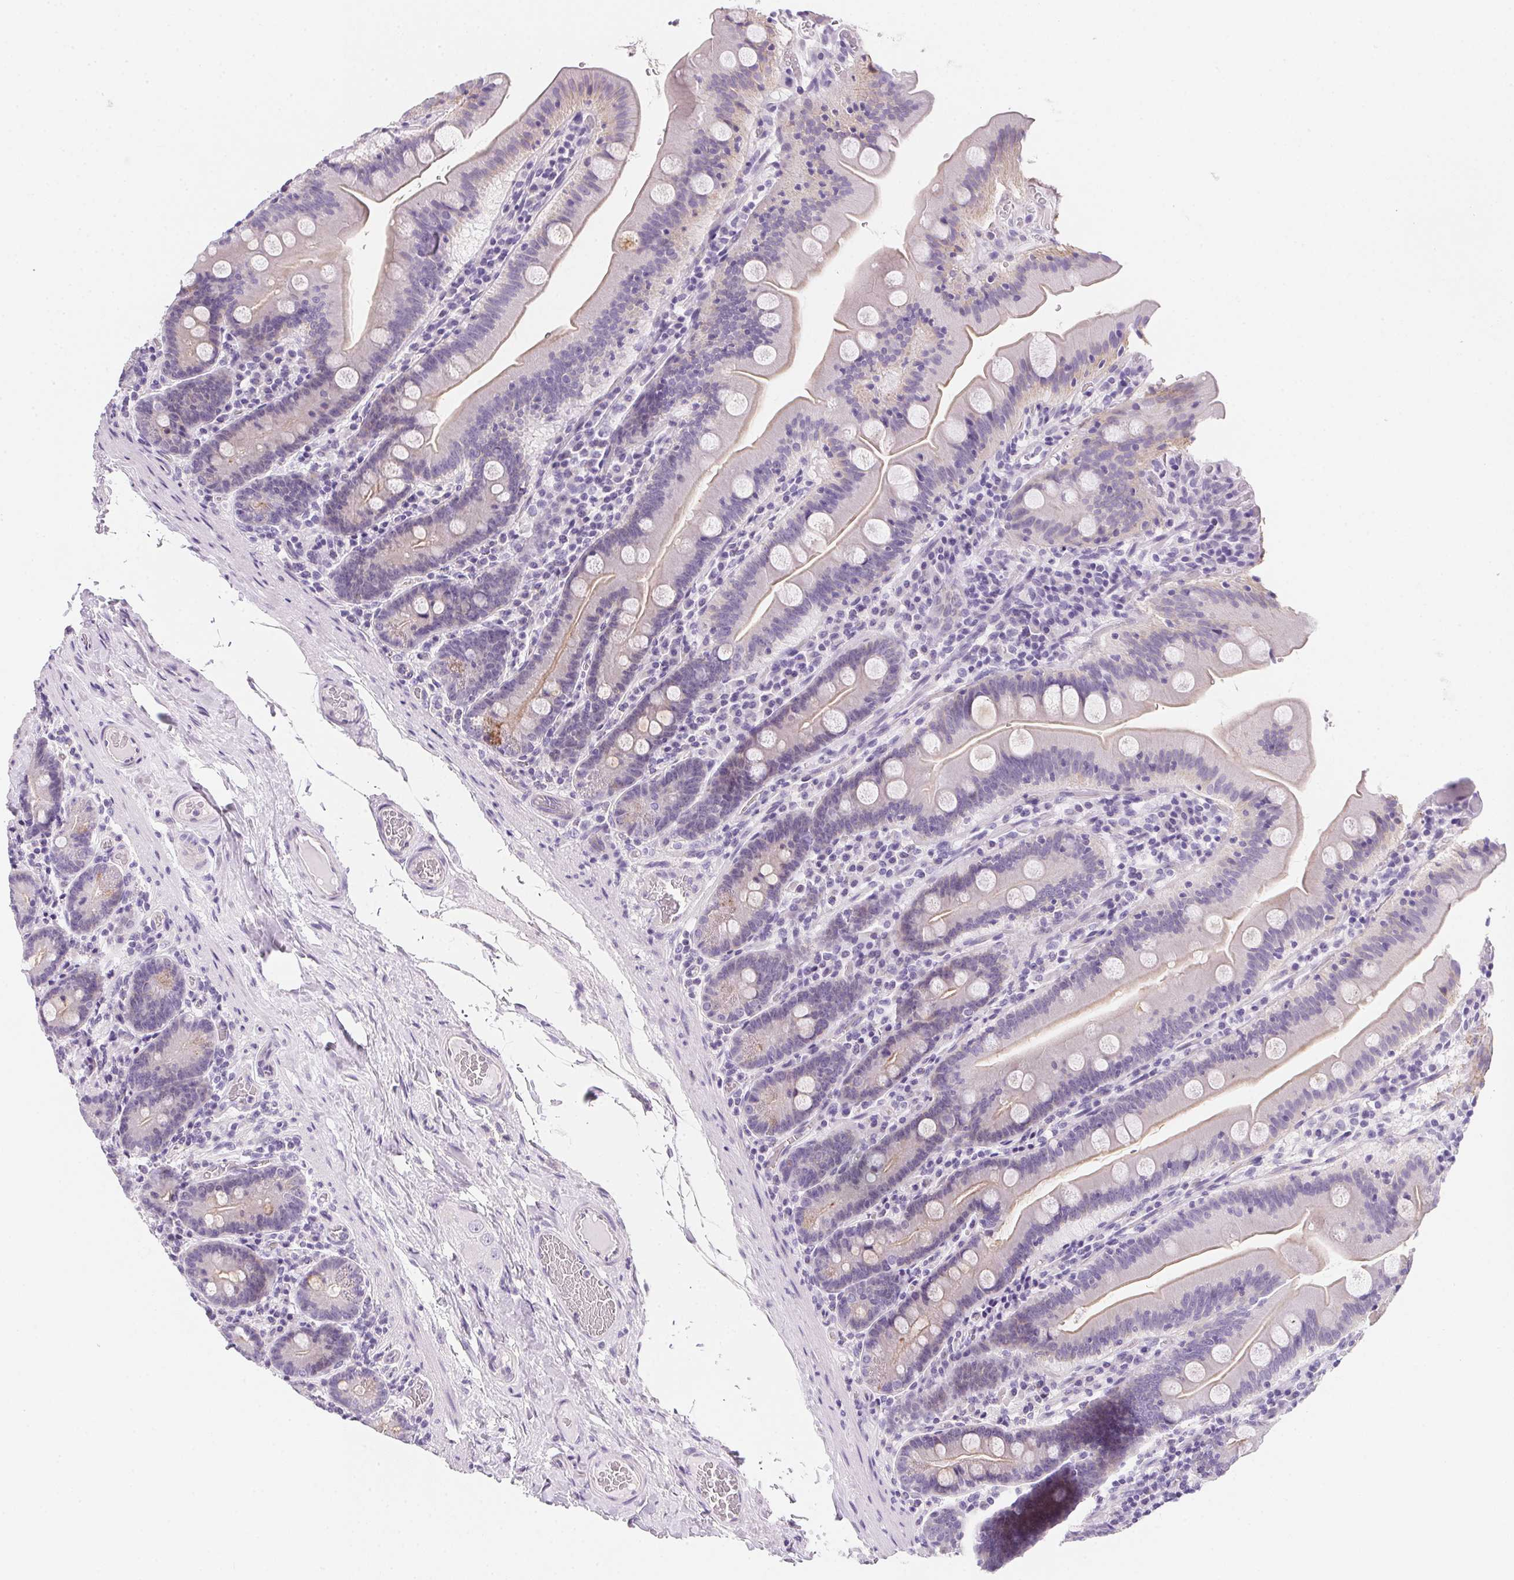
{"staining": {"intensity": "weak", "quantity": "25%-75%", "location": "cytoplasmic/membranous"}, "tissue": "small intestine", "cell_type": "Glandular cells", "image_type": "normal", "snomed": [{"axis": "morphology", "description": "Normal tissue, NOS"}, {"axis": "topography", "description": "Small intestine"}], "caption": "This histopathology image demonstrates immunohistochemistry (IHC) staining of benign human small intestine, with low weak cytoplasmic/membranous staining in approximately 25%-75% of glandular cells.", "gene": "AQP5", "patient": {"sex": "male", "age": 37}}